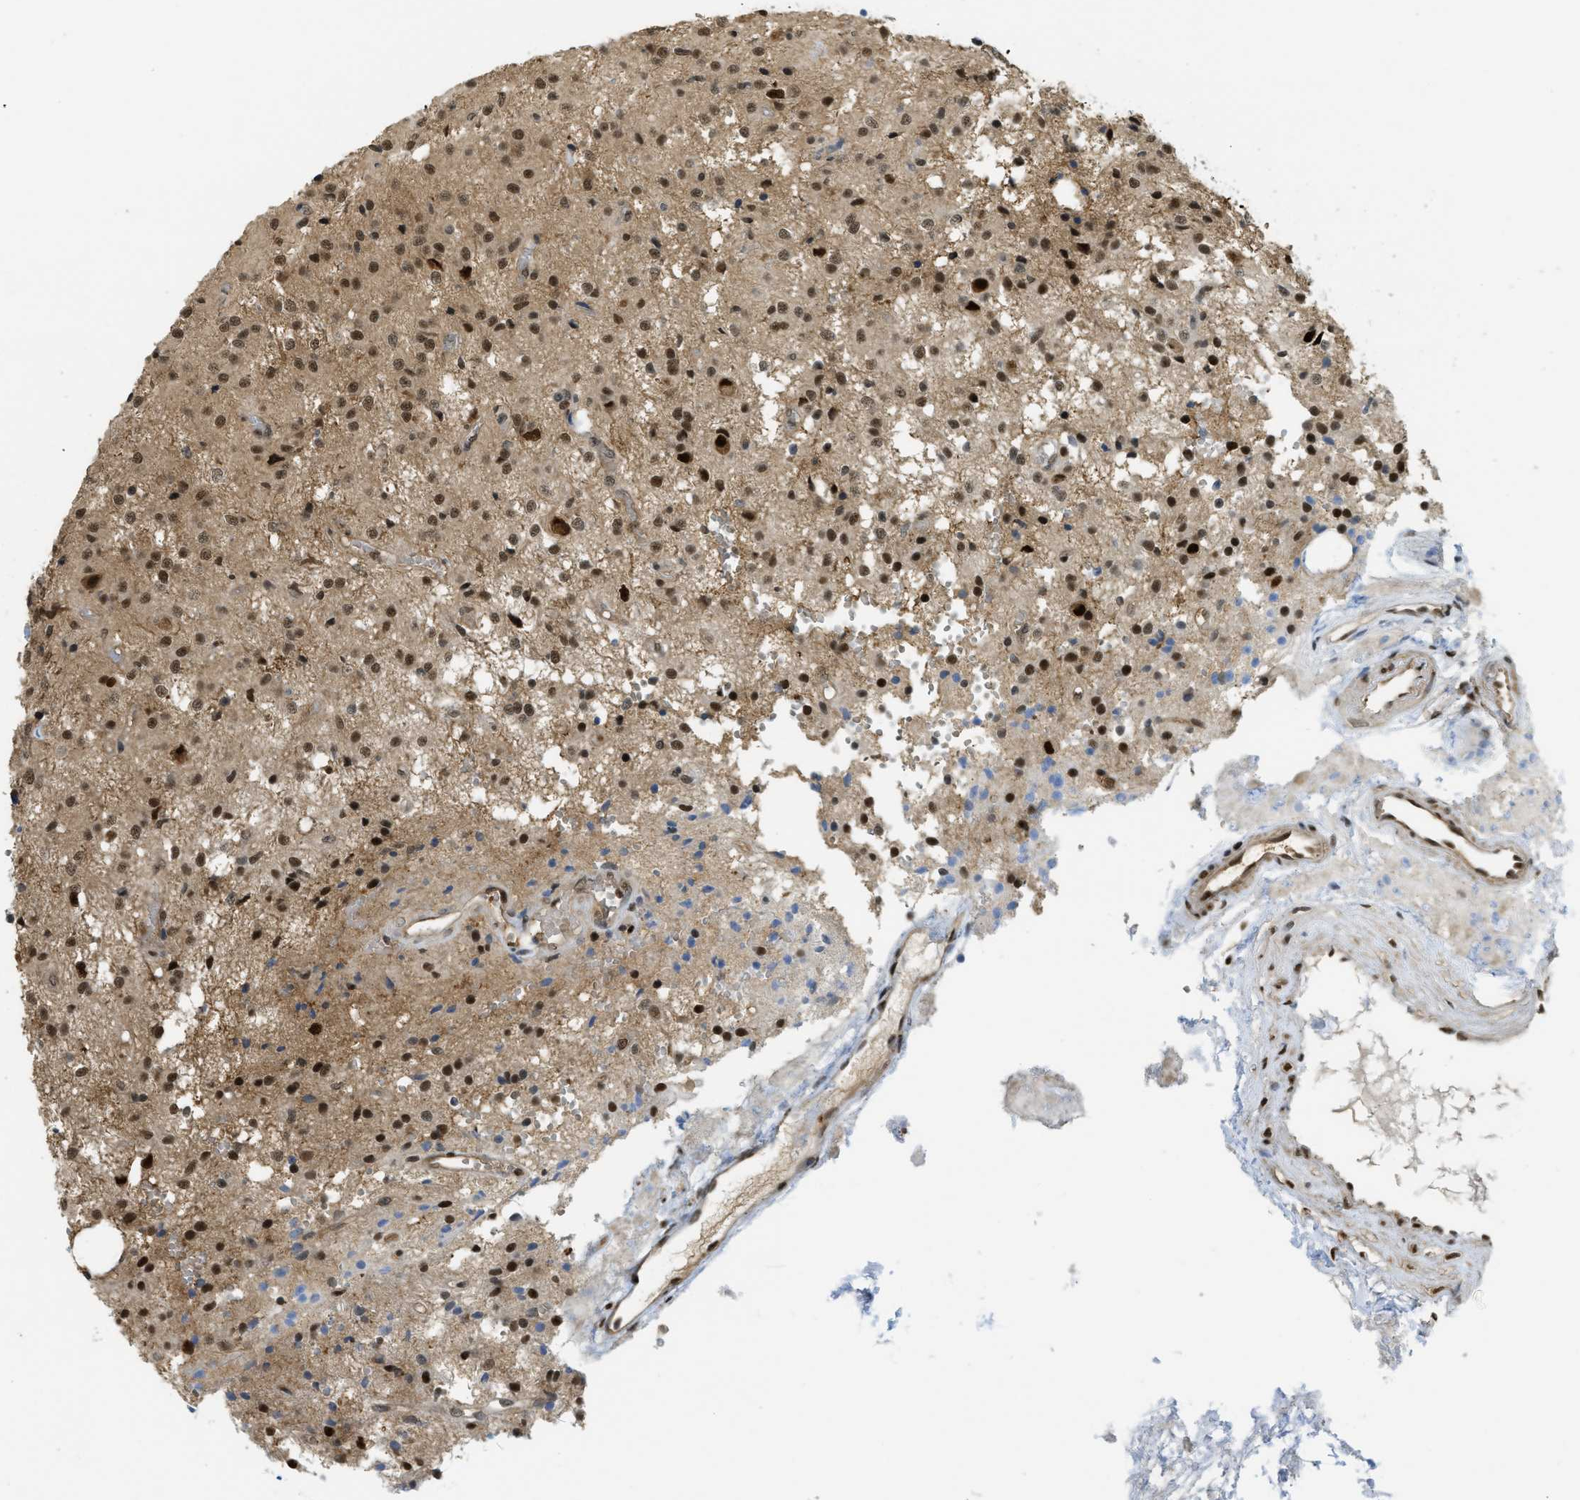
{"staining": {"intensity": "moderate", "quantity": ">75%", "location": "cytoplasmic/membranous,nuclear"}, "tissue": "glioma", "cell_type": "Tumor cells", "image_type": "cancer", "snomed": [{"axis": "morphology", "description": "Glioma, malignant, High grade"}, {"axis": "topography", "description": "Brain"}], "caption": "The micrograph displays immunohistochemical staining of malignant high-grade glioma. There is moderate cytoplasmic/membranous and nuclear positivity is appreciated in approximately >75% of tumor cells.", "gene": "PSMC5", "patient": {"sex": "female", "age": 59}}